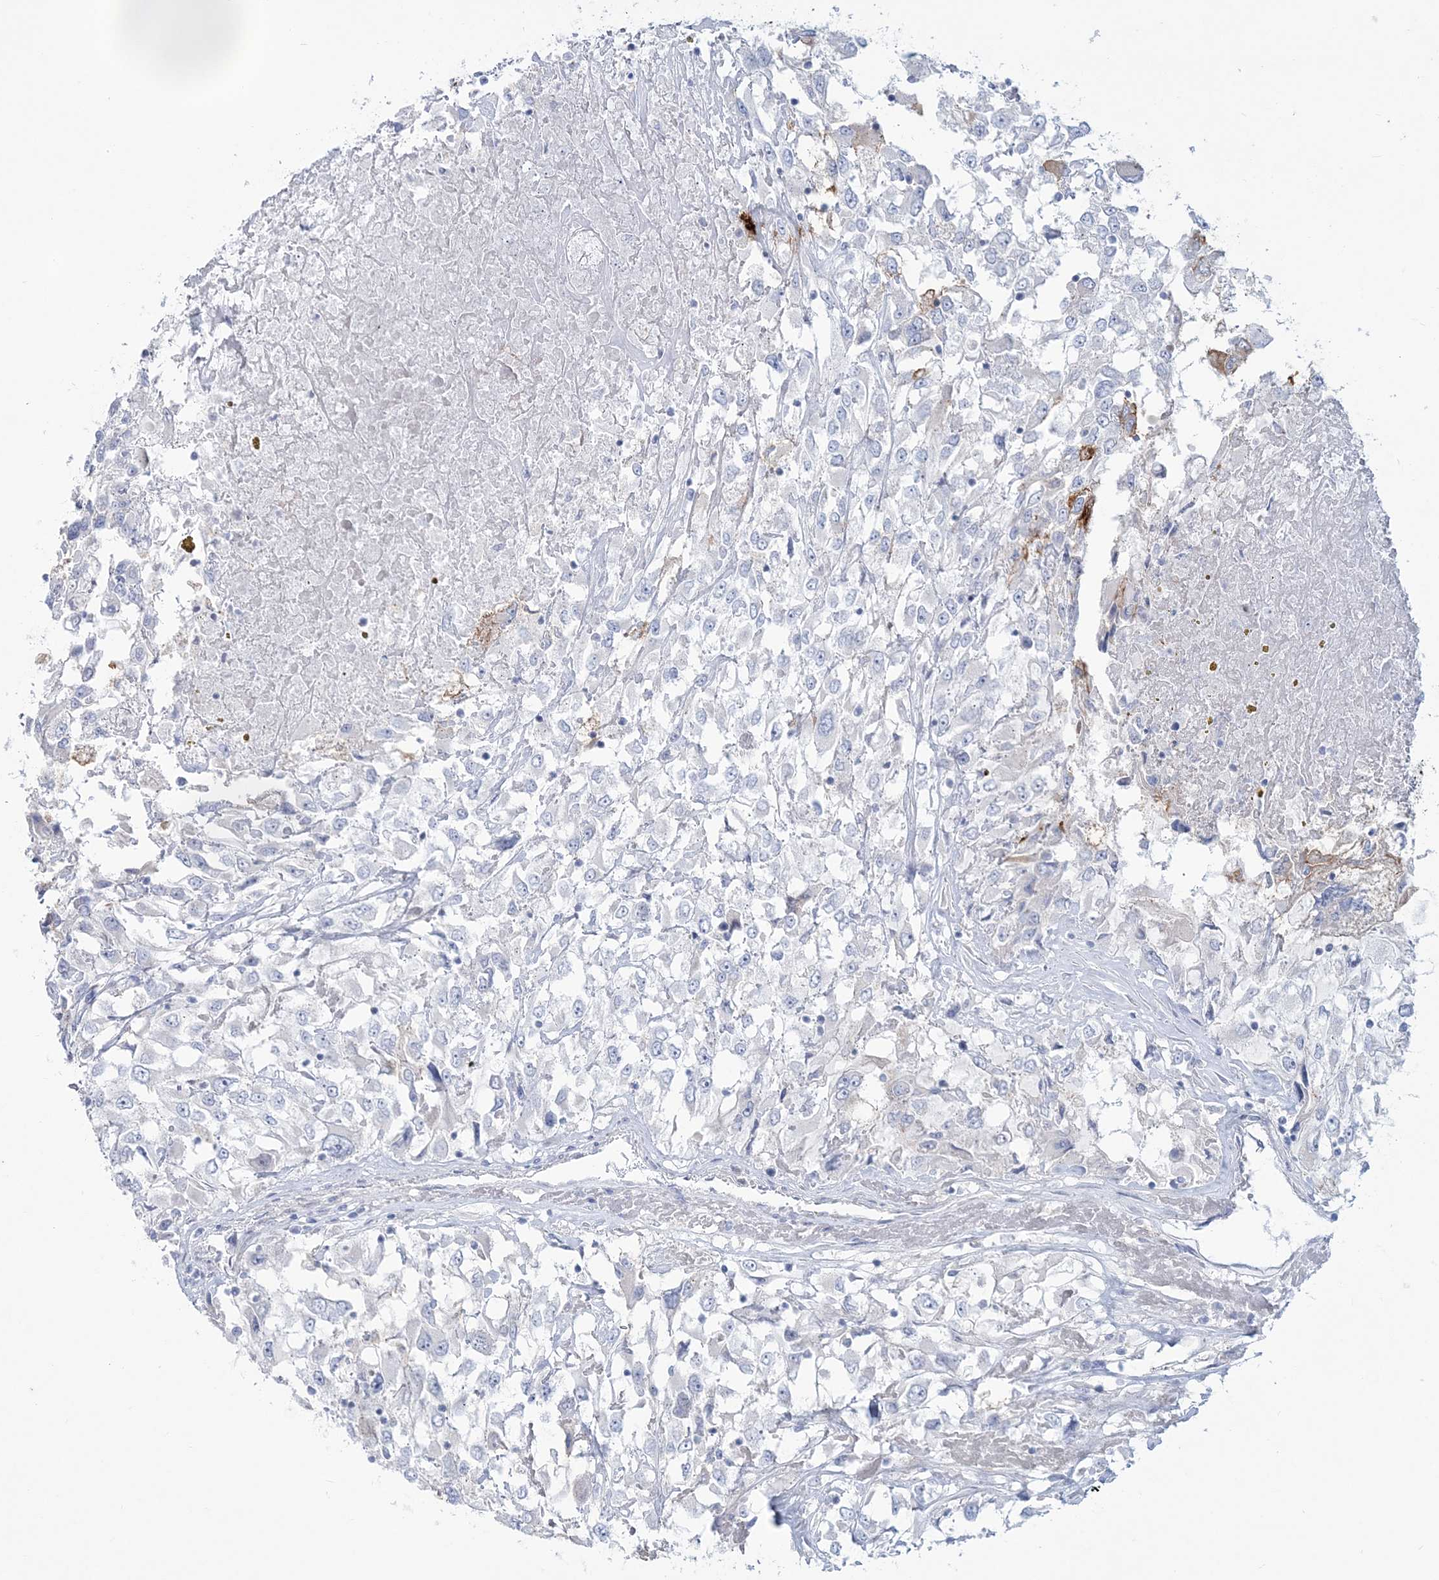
{"staining": {"intensity": "strong", "quantity": "<25%", "location": "cytoplasmic/membranous"}, "tissue": "renal cancer", "cell_type": "Tumor cells", "image_type": "cancer", "snomed": [{"axis": "morphology", "description": "Adenocarcinoma, NOS"}, {"axis": "topography", "description": "Kidney"}], "caption": "Adenocarcinoma (renal) stained for a protein reveals strong cytoplasmic/membranous positivity in tumor cells.", "gene": "ADGB", "patient": {"sex": "female", "age": 52}}